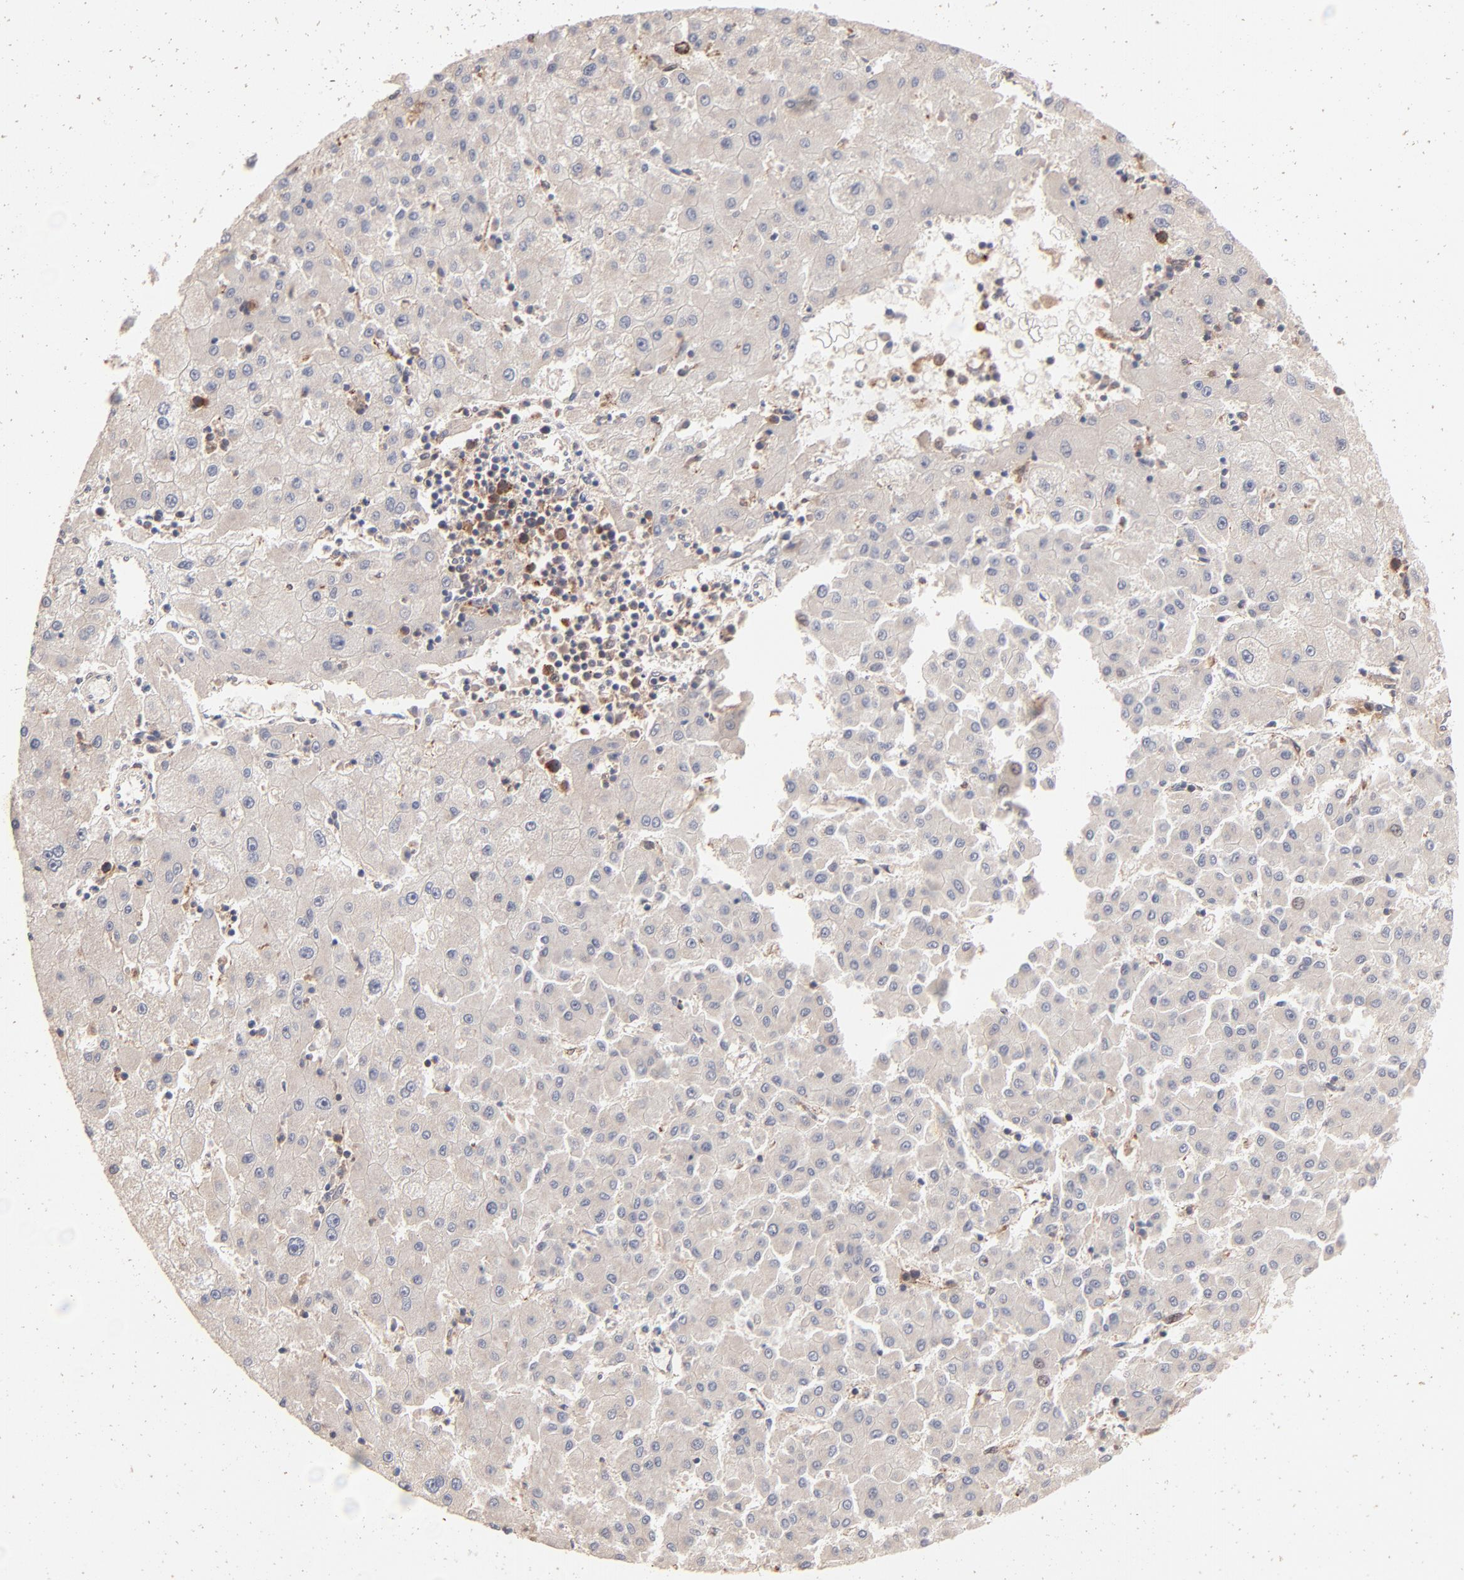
{"staining": {"intensity": "negative", "quantity": "none", "location": "none"}, "tissue": "liver cancer", "cell_type": "Tumor cells", "image_type": "cancer", "snomed": [{"axis": "morphology", "description": "Carcinoma, Hepatocellular, NOS"}, {"axis": "topography", "description": "Liver"}], "caption": "Liver cancer was stained to show a protein in brown. There is no significant positivity in tumor cells.", "gene": "IVNS1ABP", "patient": {"sex": "male", "age": 72}}